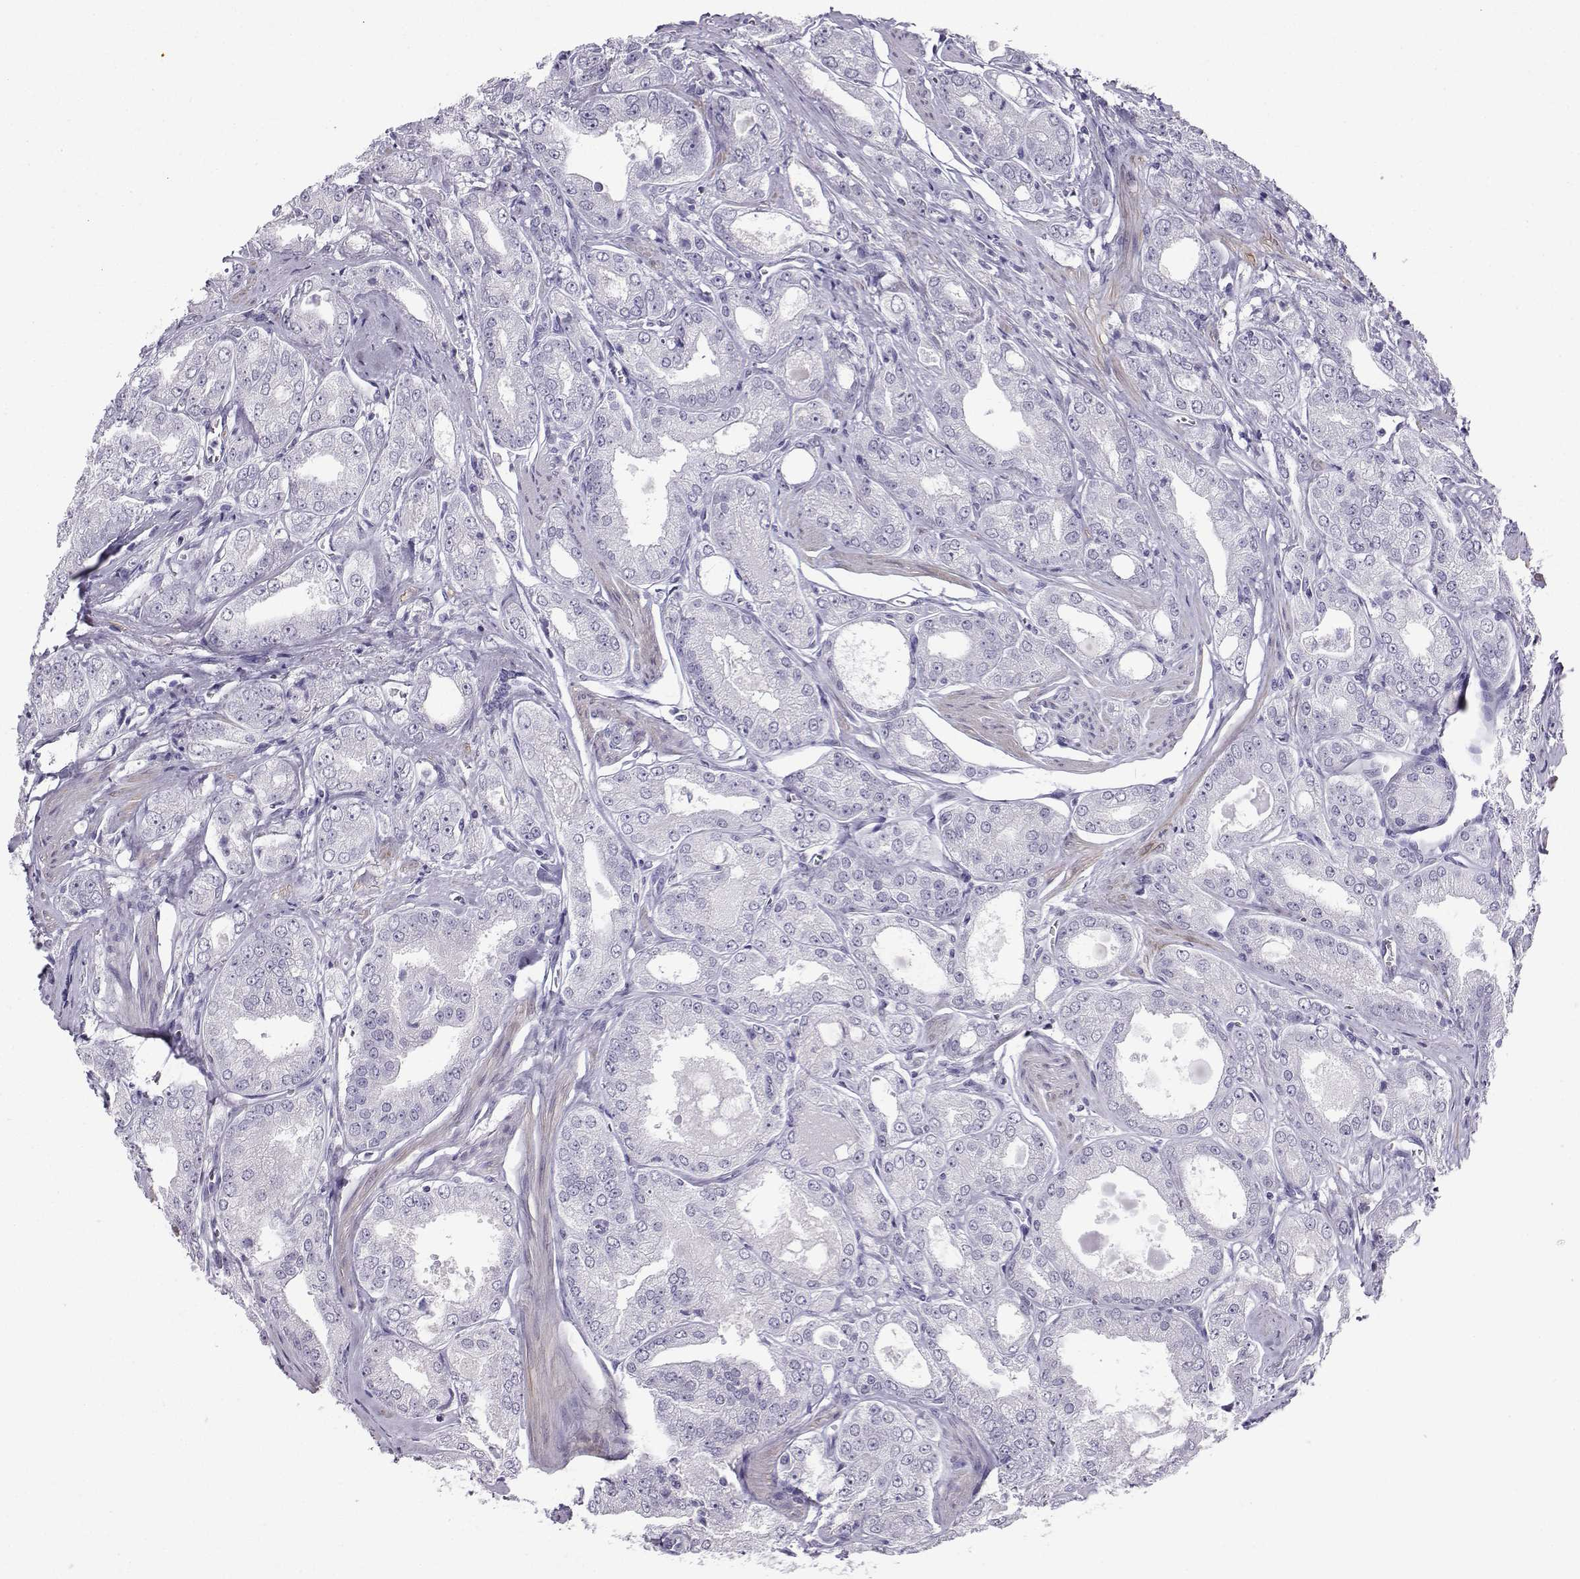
{"staining": {"intensity": "negative", "quantity": "none", "location": "none"}, "tissue": "prostate cancer", "cell_type": "Tumor cells", "image_type": "cancer", "snomed": [{"axis": "morphology", "description": "Adenocarcinoma, NOS"}, {"axis": "morphology", "description": "Adenocarcinoma, High grade"}, {"axis": "topography", "description": "Prostate"}], "caption": "Histopathology image shows no protein positivity in tumor cells of prostate cancer tissue.", "gene": "KIF17", "patient": {"sex": "male", "age": 70}}